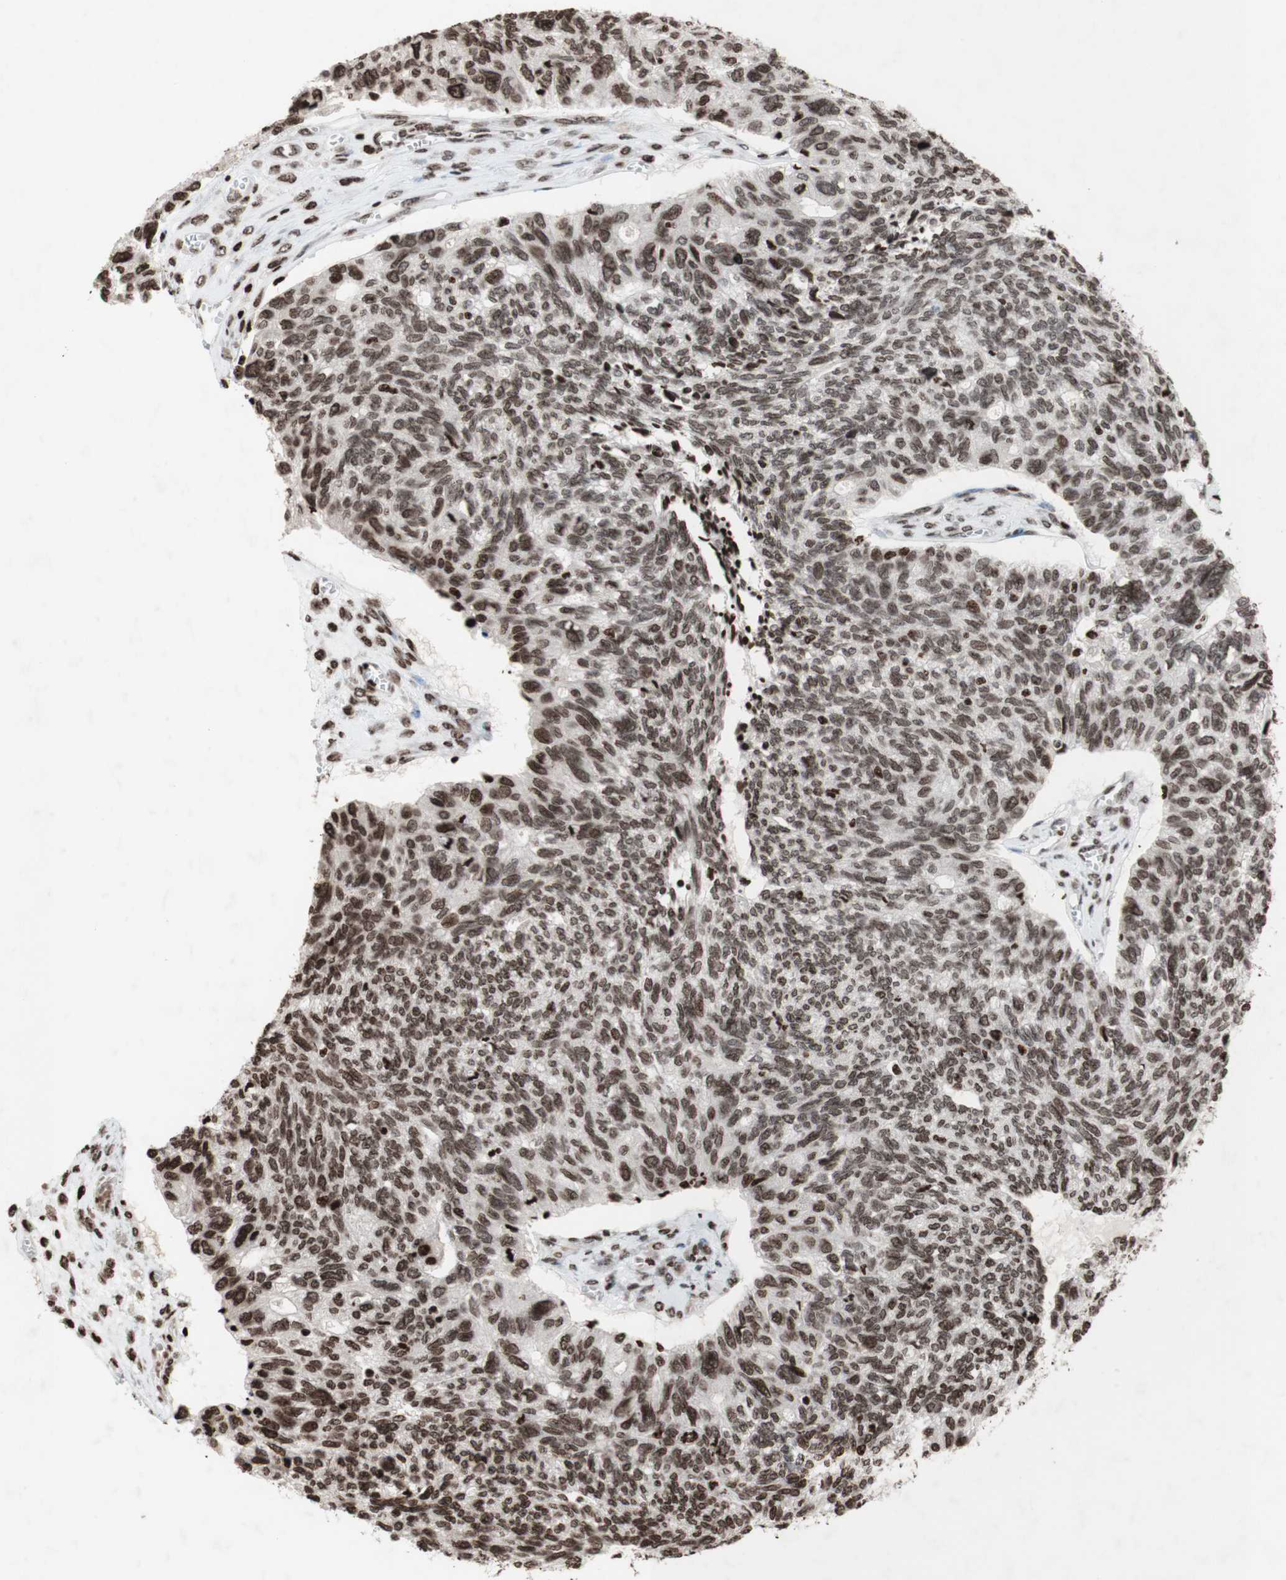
{"staining": {"intensity": "moderate", "quantity": ">75%", "location": "nuclear"}, "tissue": "ovarian cancer", "cell_type": "Tumor cells", "image_type": "cancer", "snomed": [{"axis": "morphology", "description": "Cystadenocarcinoma, serous, NOS"}, {"axis": "topography", "description": "Ovary"}], "caption": "IHC micrograph of human ovarian cancer stained for a protein (brown), which shows medium levels of moderate nuclear expression in about >75% of tumor cells.", "gene": "NCOA3", "patient": {"sex": "female", "age": 79}}